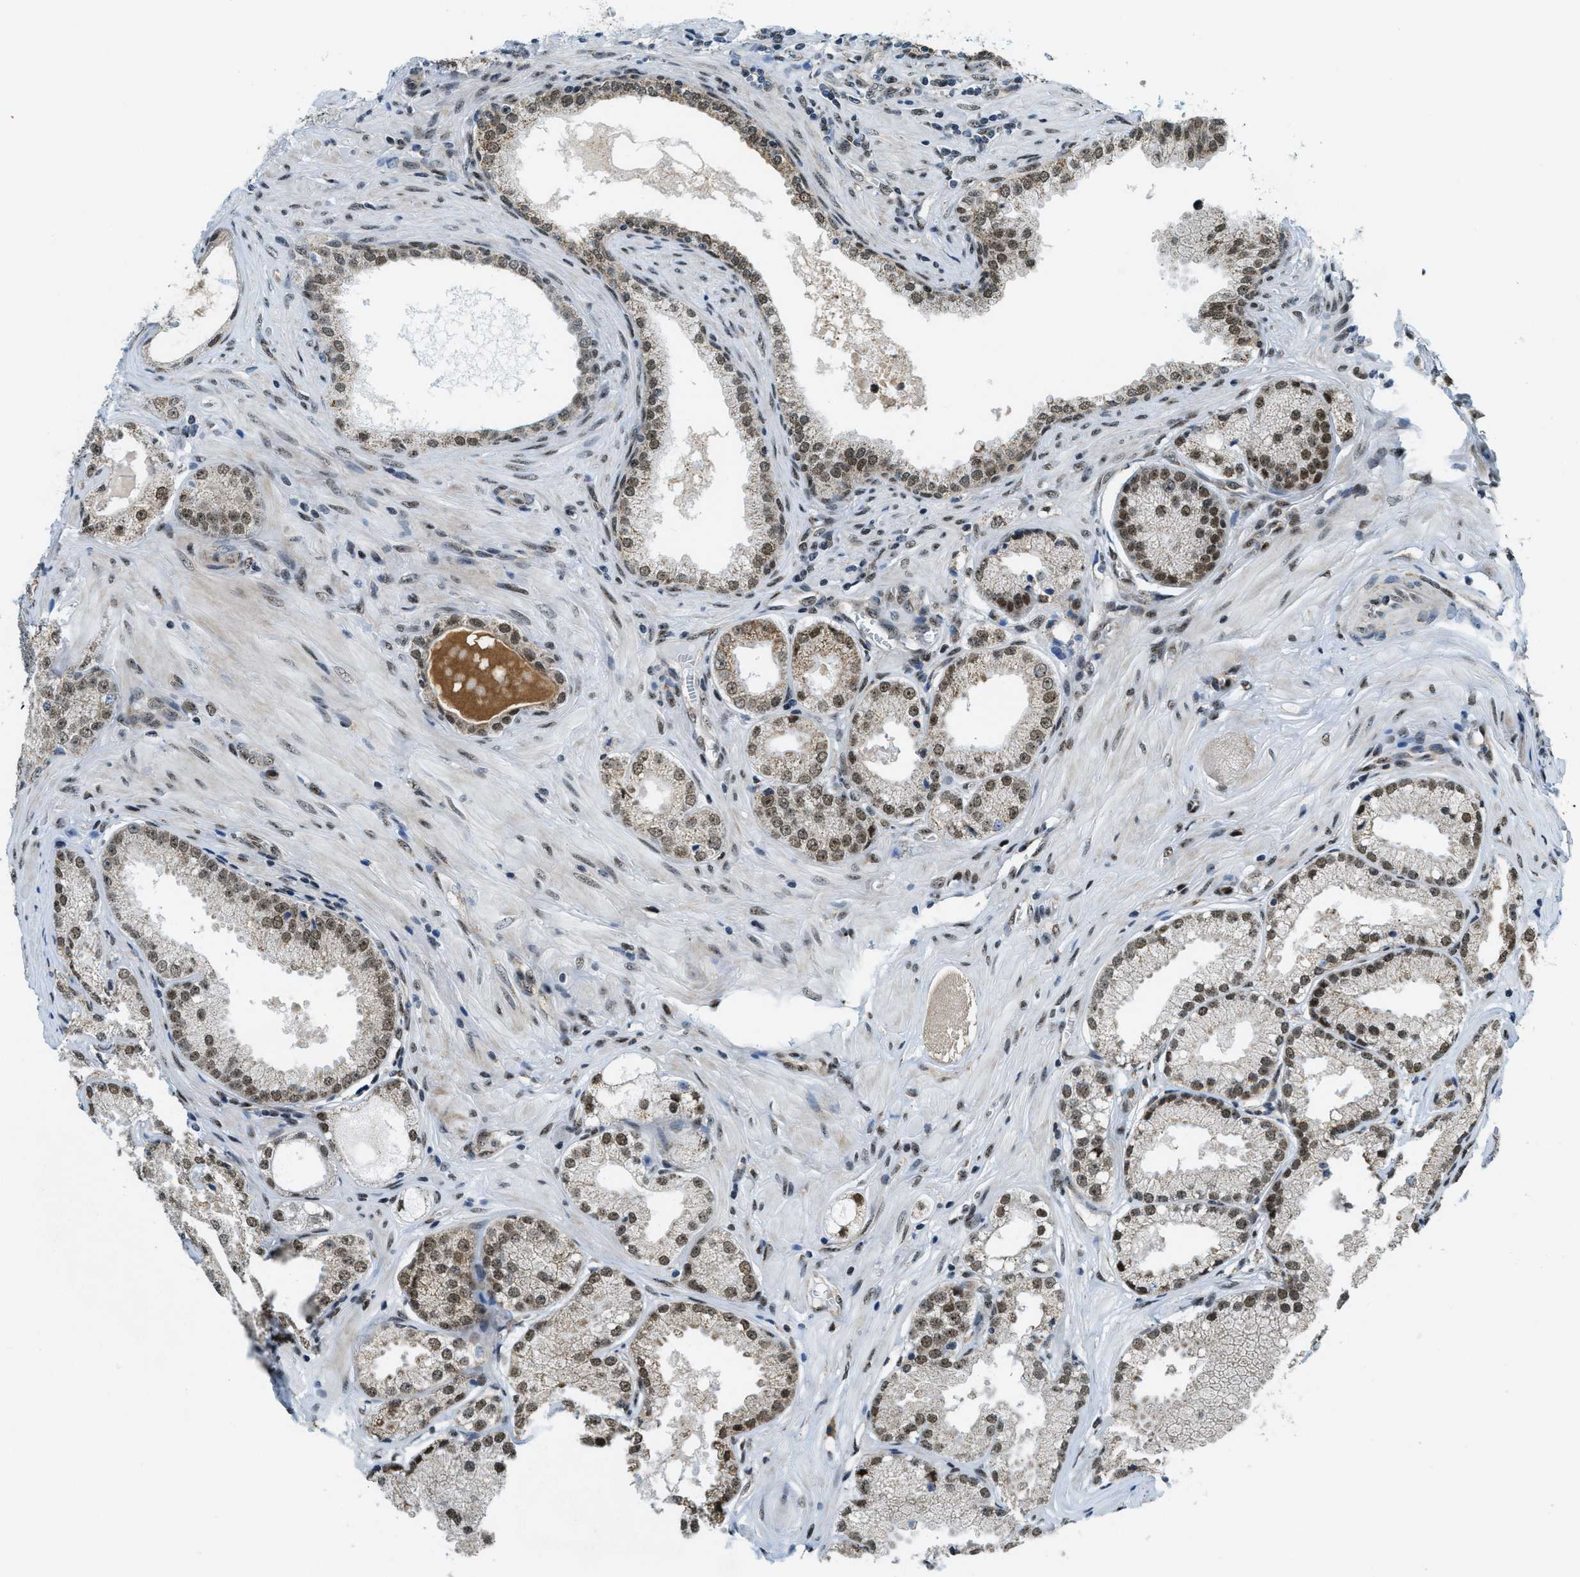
{"staining": {"intensity": "strong", "quantity": ">75%", "location": "cytoplasmic/membranous,nuclear"}, "tissue": "prostate cancer", "cell_type": "Tumor cells", "image_type": "cancer", "snomed": [{"axis": "morphology", "description": "Adenocarcinoma, Low grade"}, {"axis": "topography", "description": "Prostate"}], "caption": "Immunohistochemistry (IHC) photomicrograph of prostate low-grade adenocarcinoma stained for a protein (brown), which reveals high levels of strong cytoplasmic/membranous and nuclear expression in approximately >75% of tumor cells.", "gene": "SP100", "patient": {"sex": "male", "age": 57}}